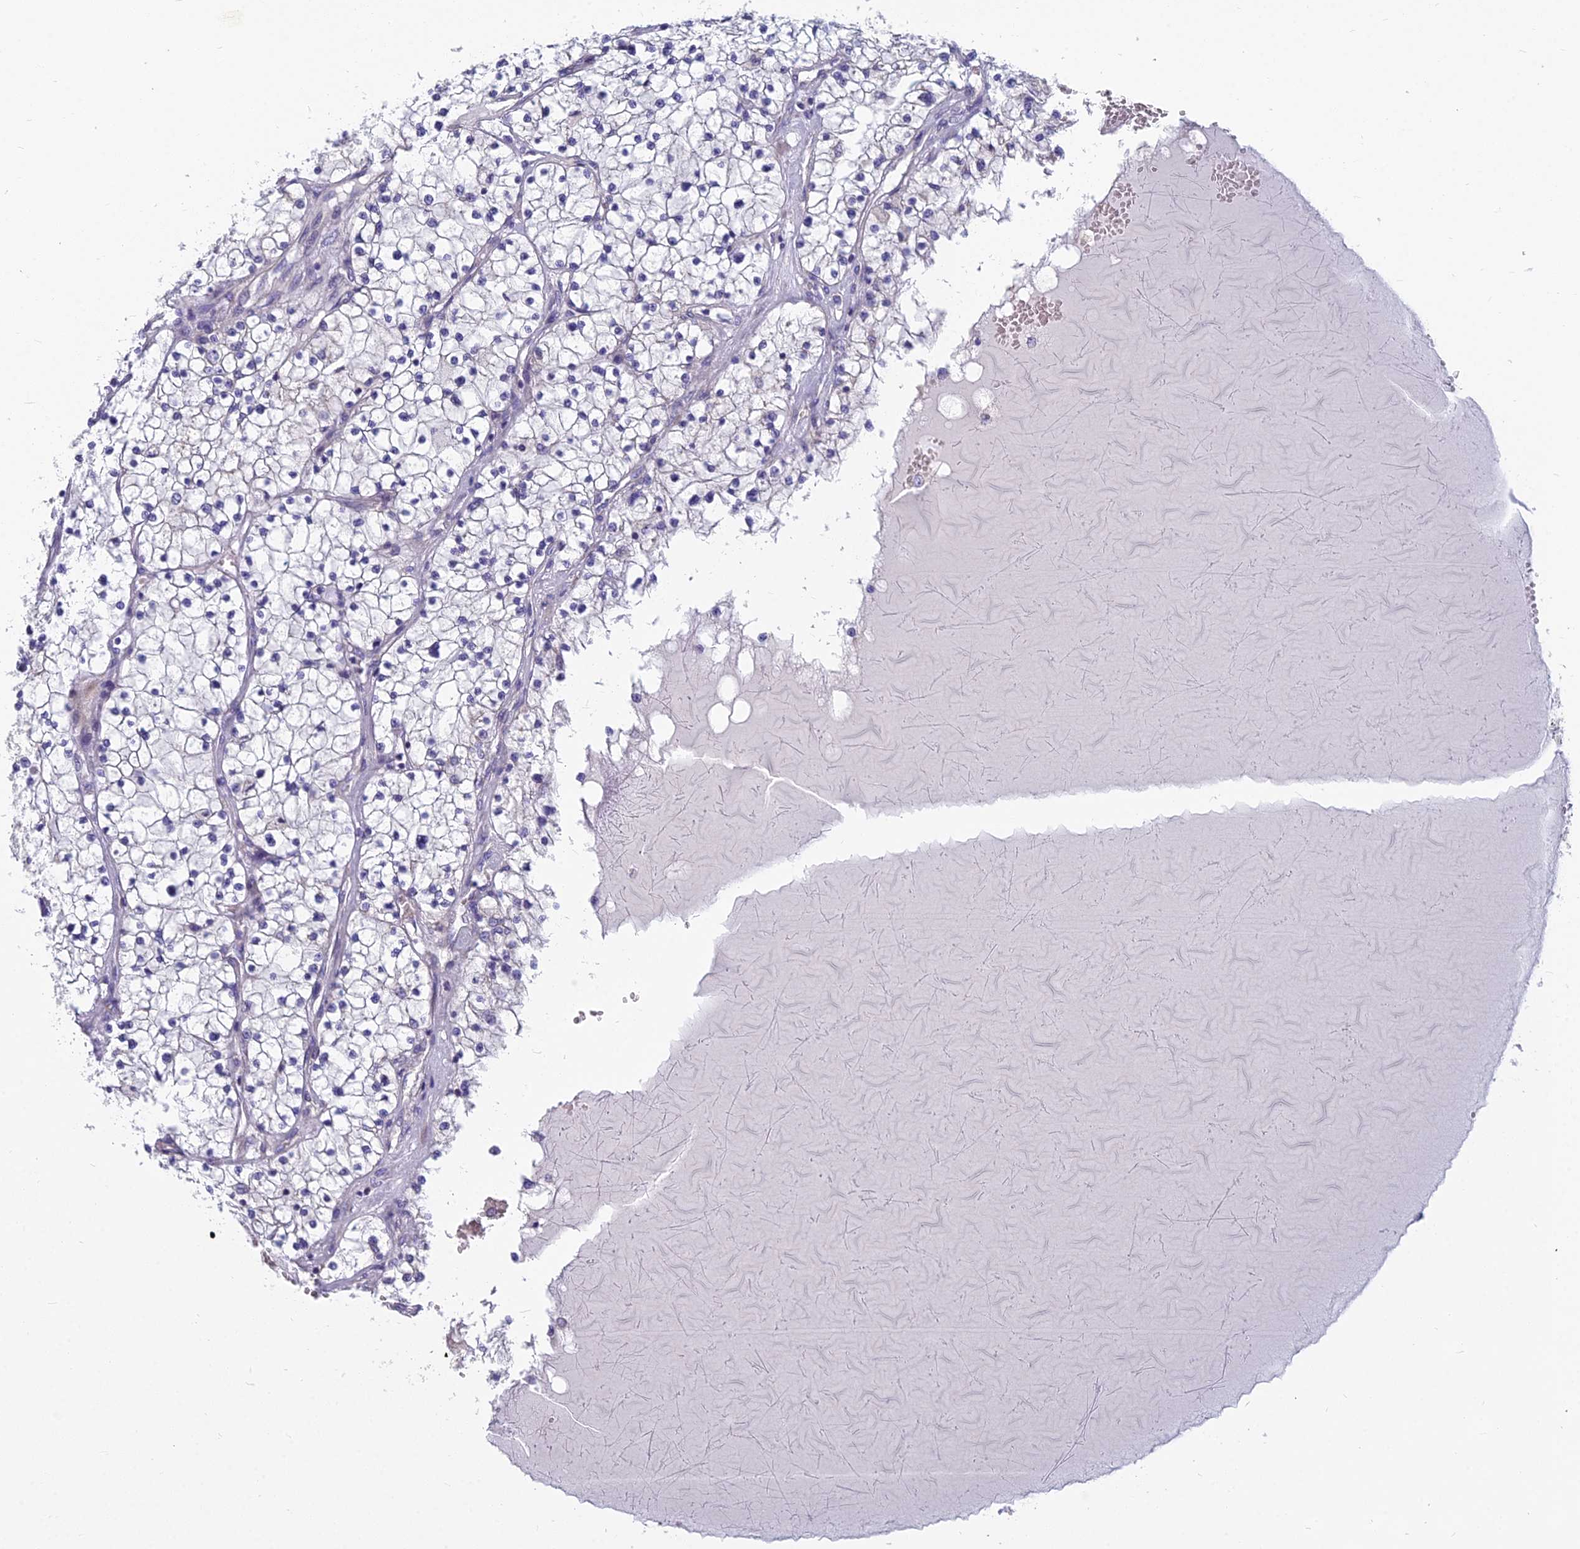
{"staining": {"intensity": "weak", "quantity": "<25%", "location": "cytoplasmic/membranous"}, "tissue": "renal cancer", "cell_type": "Tumor cells", "image_type": "cancer", "snomed": [{"axis": "morphology", "description": "Normal tissue, NOS"}, {"axis": "morphology", "description": "Adenocarcinoma, NOS"}, {"axis": "topography", "description": "Kidney"}], "caption": "The photomicrograph demonstrates no staining of tumor cells in renal adenocarcinoma.", "gene": "COX20", "patient": {"sex": "male", "age": 68}}